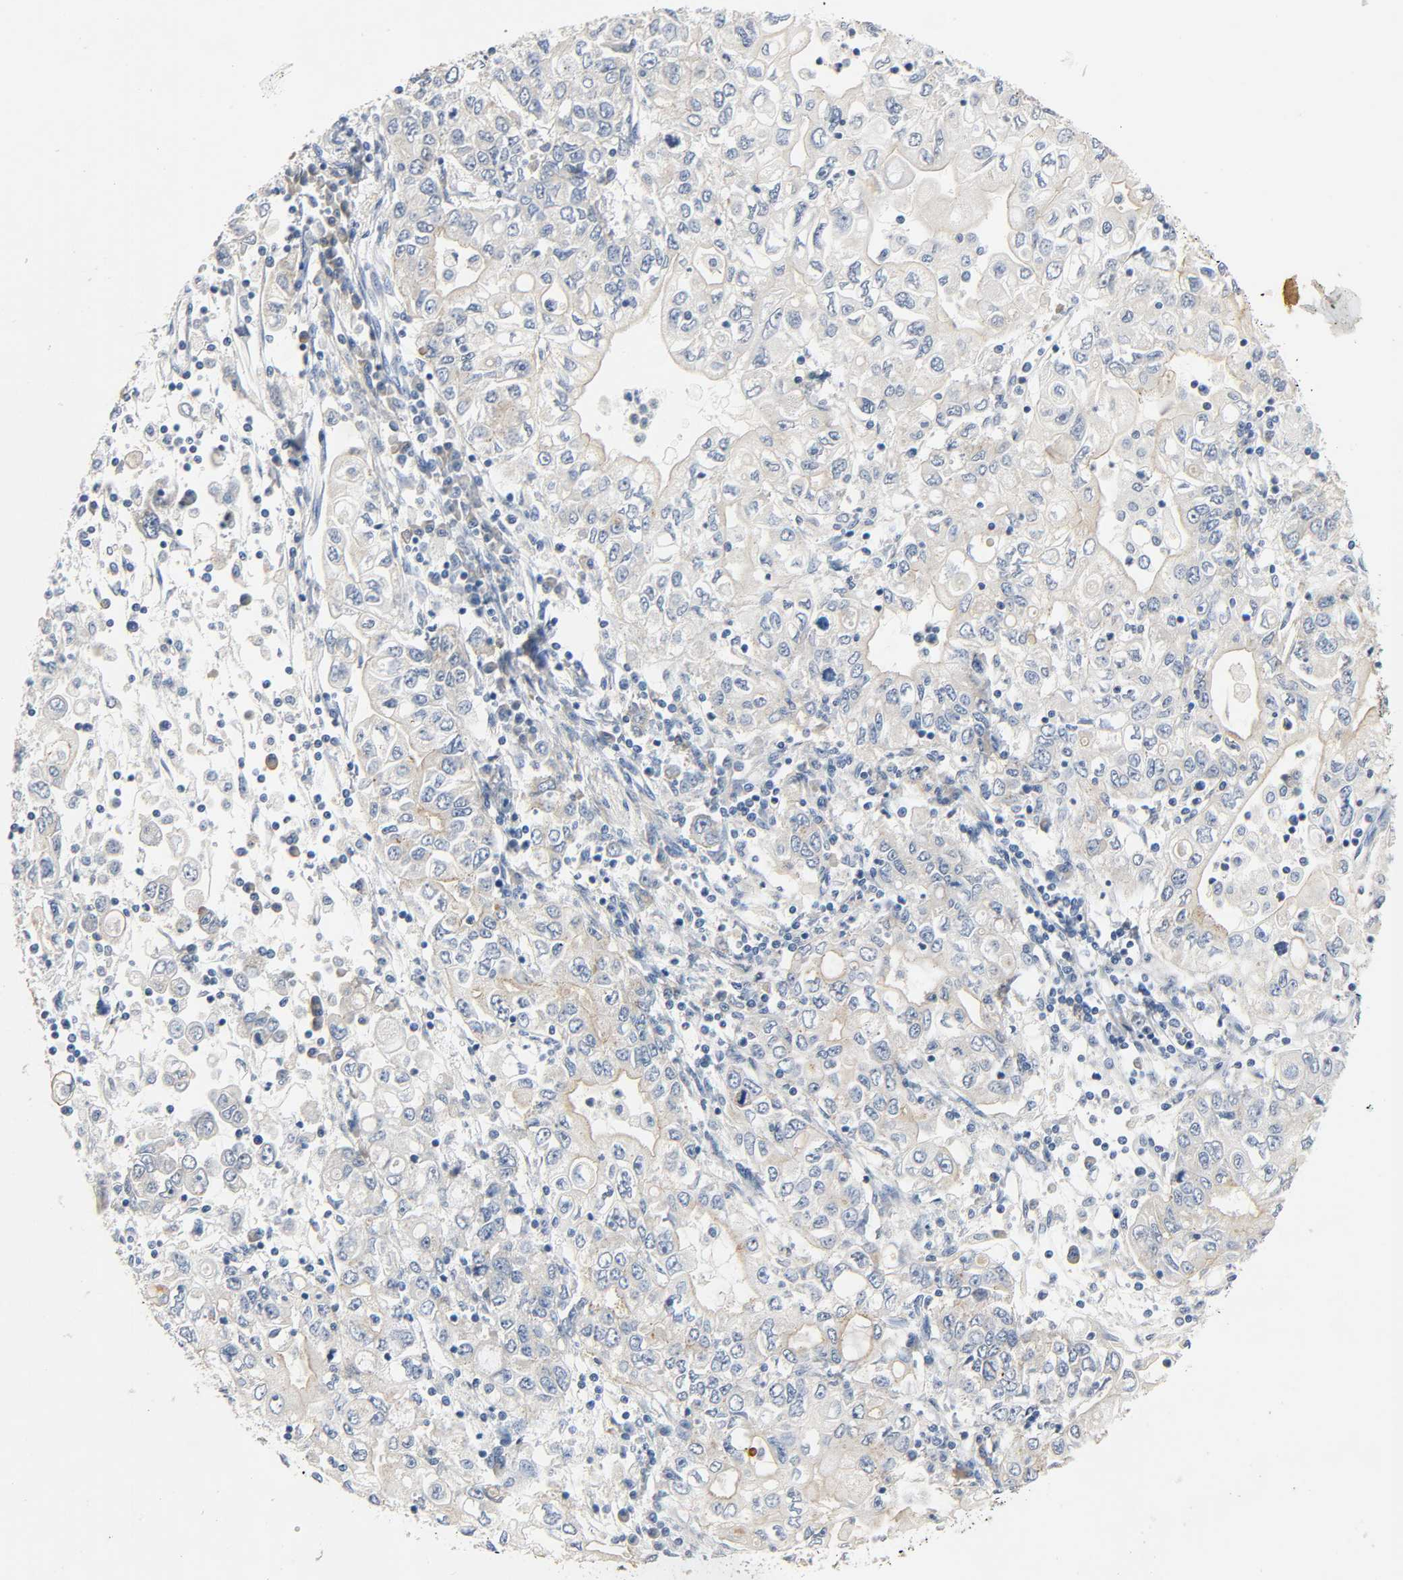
{"staining": {"intensity": "moderate", "quantity": "25%-75%", "location": "cytoplasmic/membranous"}, "tissue": "stomach cancer", "cell_type": "Tumor cells", "image_type": "cancer", "snomed": [{"axis": "morphology", "description": "Adenocarcinoma, NOS"}, {"axis": "topography", "description": "Stomach, lower"}], "caption": "This photomicrograph exhibits immunohistochemistry (IHC) staining of stomach adenocarcinoma, with medium moderate cytoplasmic/membranous expression in about 25%-75% of tumor cells.", "gene": "ARPC1A", "patient": {"sex": "female", "age": 72}}